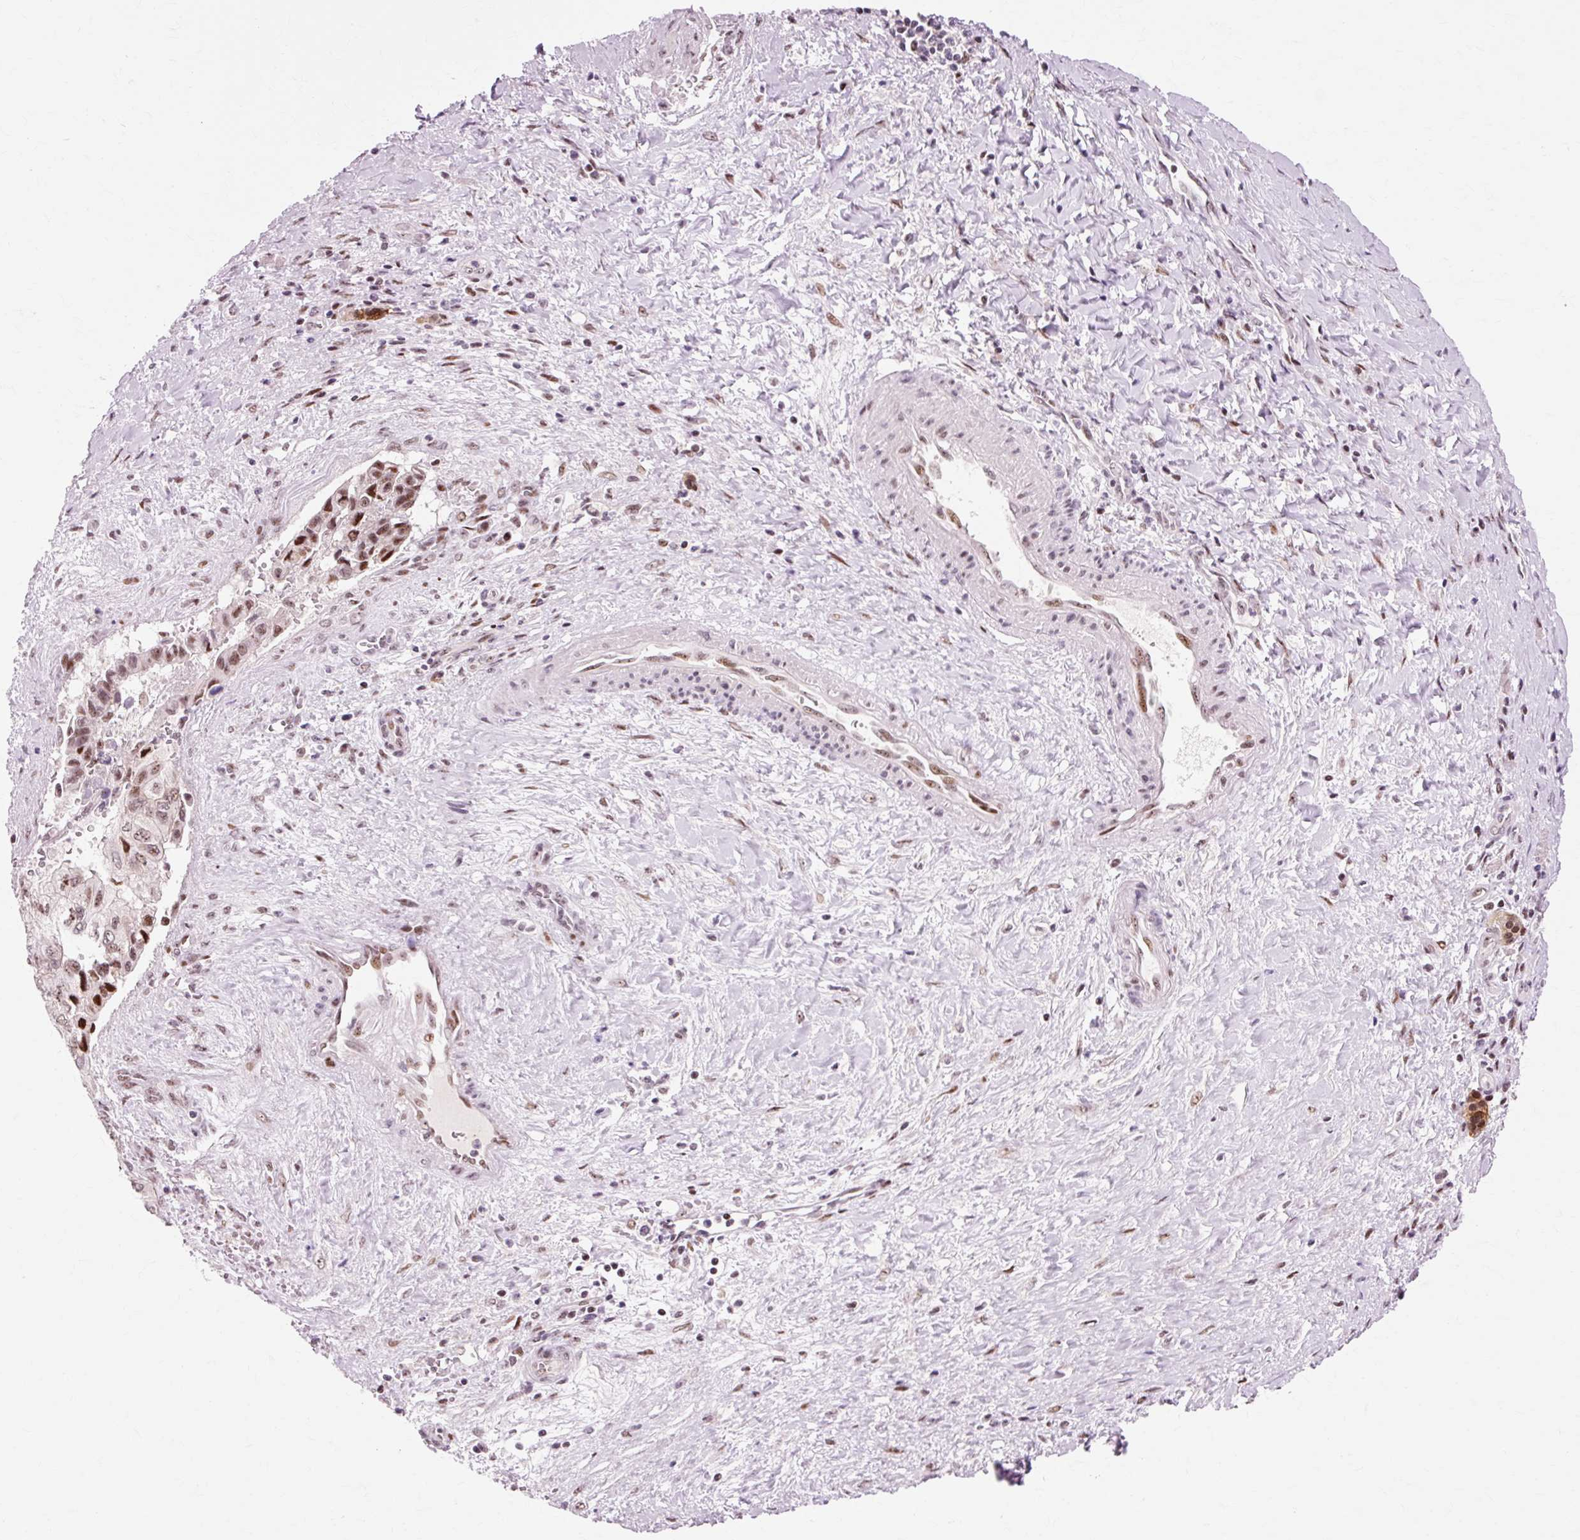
{"staining": {"intensity": "moderate", "quantity": ">75%", "location": "nuclear"}, "tissue": "pancreatic cancer", "cell_type": "Tumor cells", "image_type": "cancer", "snomed": [{"axis": "morphology", "description": "Adenocarcinoma, NOS"}, {"axis": "topography", "description": "Pancreas"}], "caption": "High-magnification brightfield microscopy of pancreatic adenocarcinoma stained with DAB (3,3'-diaminobenzidine) (brown) and counterstained with hematoxylin (blue). tumor cells exhibit moderate nuclear staining is identified in approximately>75% of cells.", "gene": "MACROD2", "patient": {"sex": "male", "age": 51}}